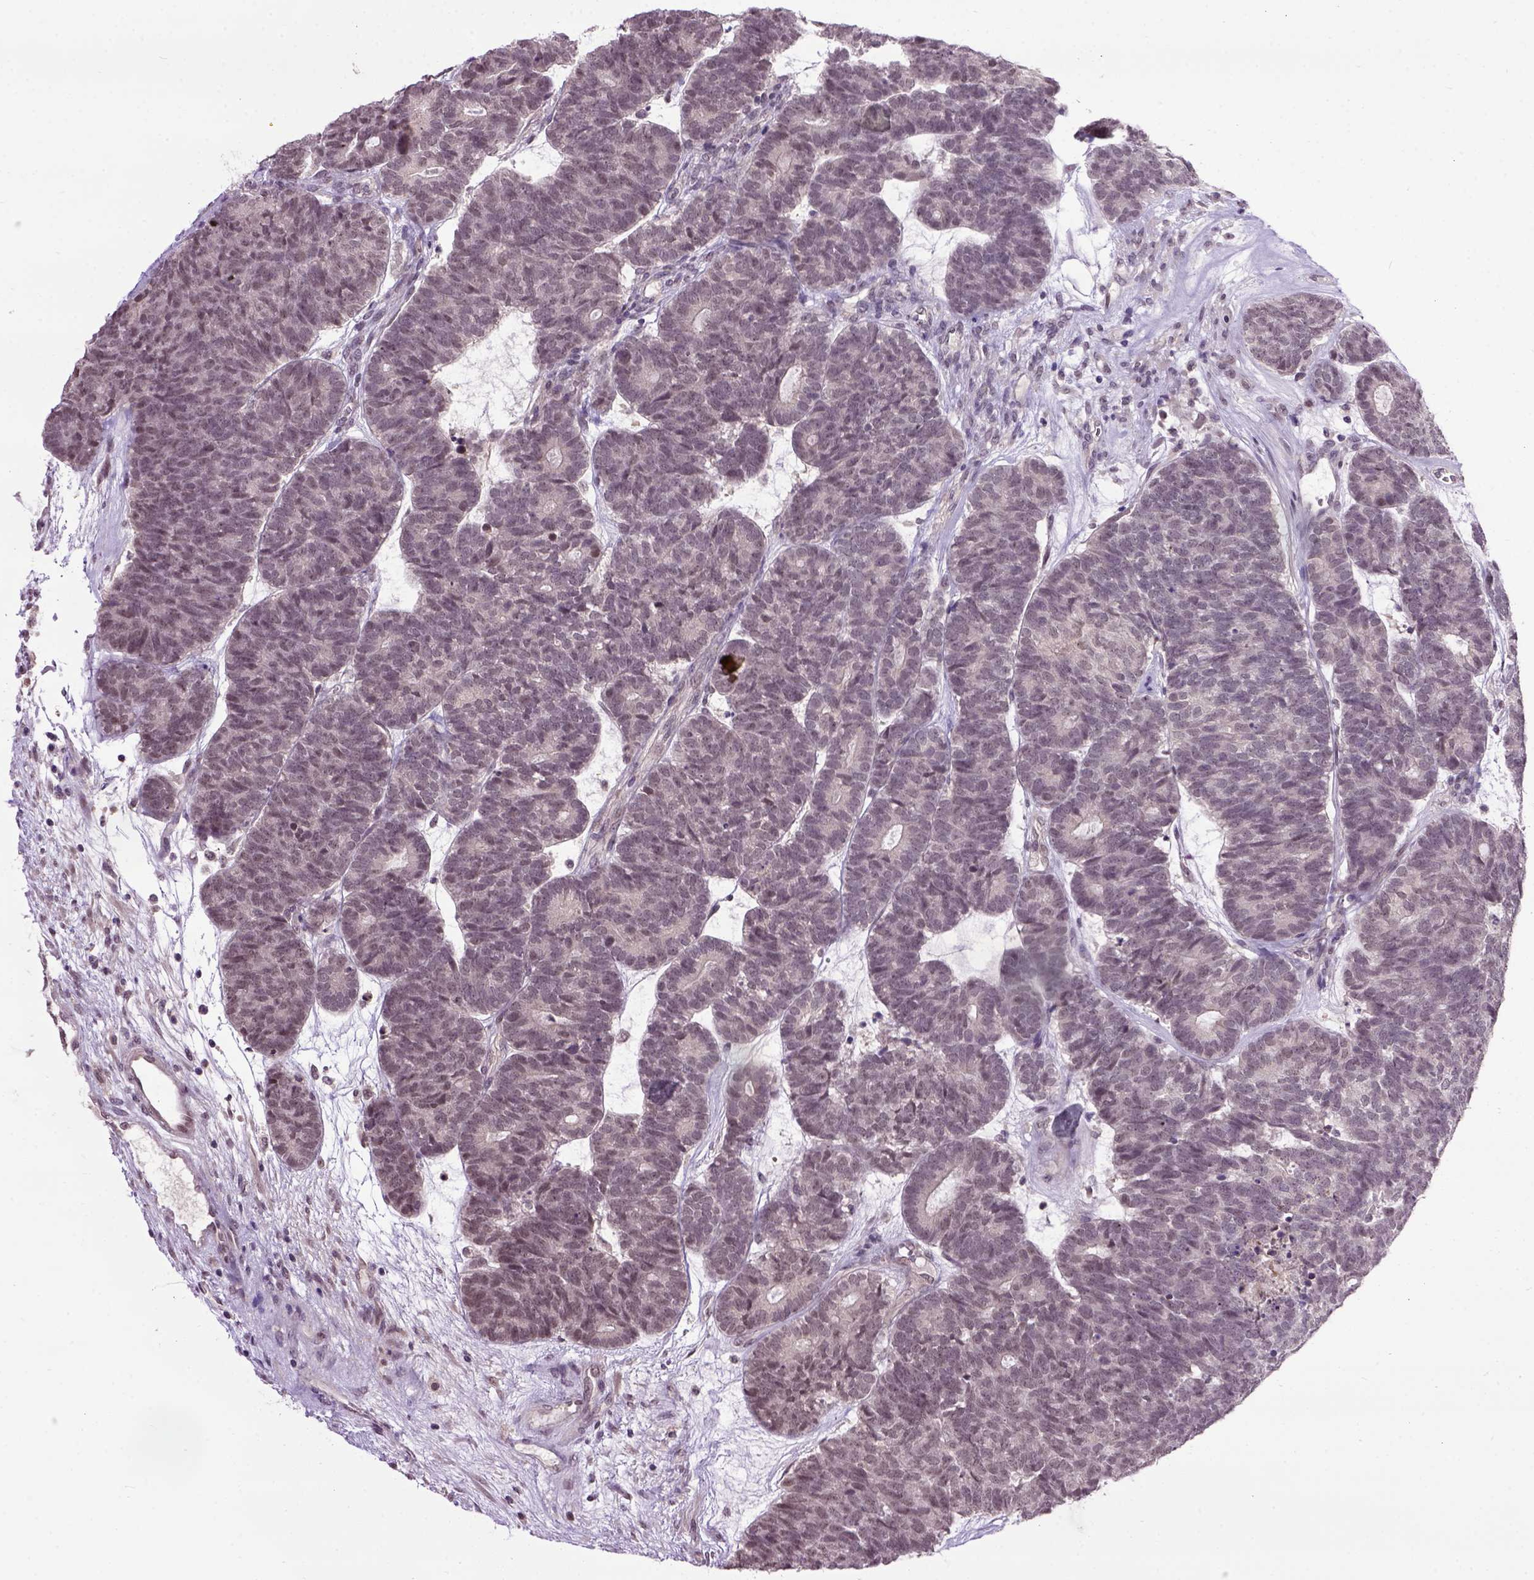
{"staining": {"intensity": "negative", "quantity": "none", "location": "none"}, "tissue": "head and neck cancer", "cell_type": "Tumor cells", "image_type": "cancer", "snomed": [{"axis": "morphology", "description": "Adenocarcinoma, NOS"}, {"axis": "topography", "description": "Head-Neck"}], "caption": "Human head and neck cancer stained for a protein using immunohistochemistry (IHC) reveals no staining in tumor cells.", "gene": "RAB43", "patient": {"sex": "female", "age": 81}}